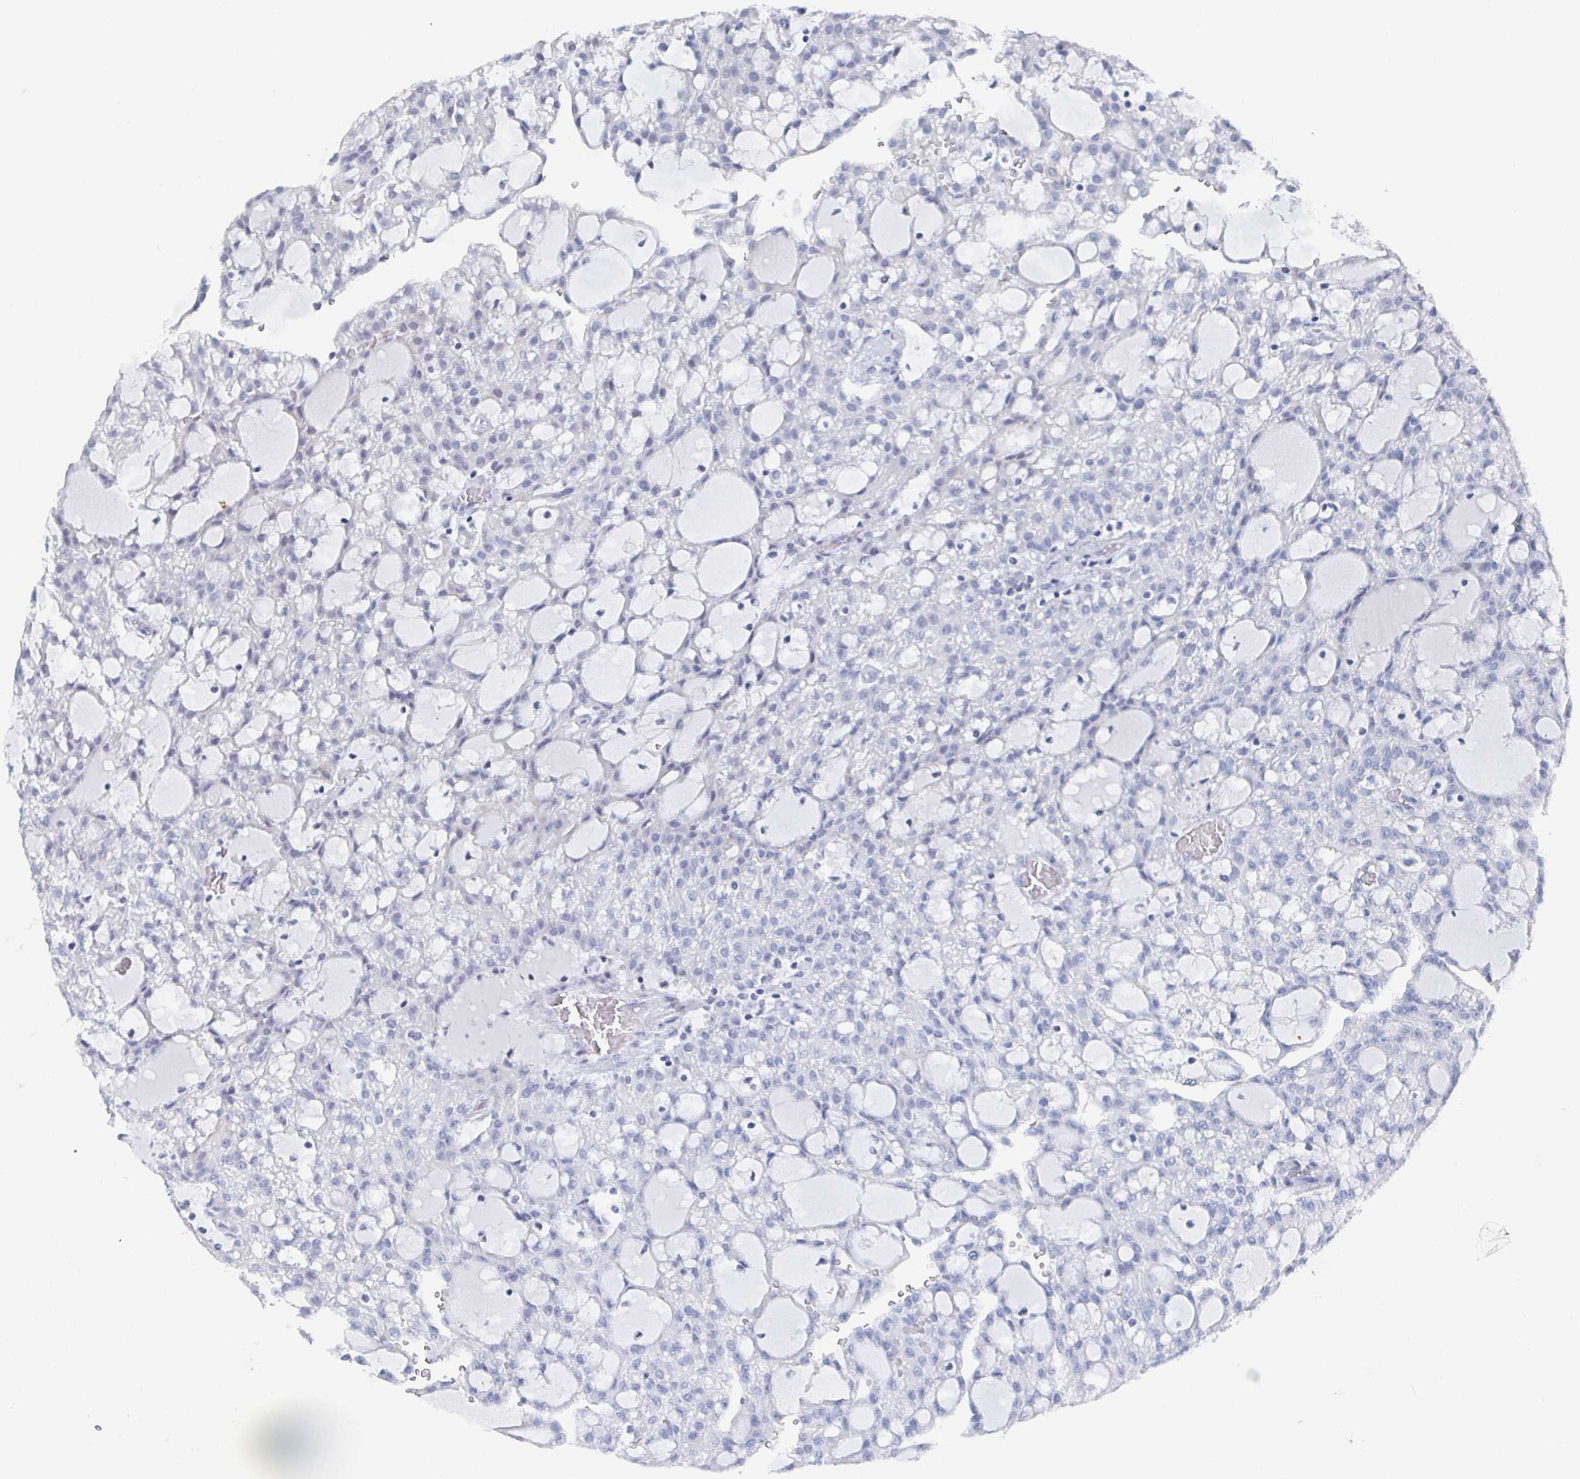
{"staining": {"intensity": "negative", "quantity": "none", "location": "none"}, "tissue": "renal cancer", "cell_type": "Tumor cells", "image_type": "cancer", "snomed": [{"axis": "morphology", "description": "Adenocarcinoma, NOS"}, {"axis": "topography", "description": "Kidney"}], "caption": "Photomicrograph shows no significant protein positivity in tumor cells of renal cancer (adenocarcinoma).", "gene": "CAMKV", "patient": {"sex": "male", "age": 63}}